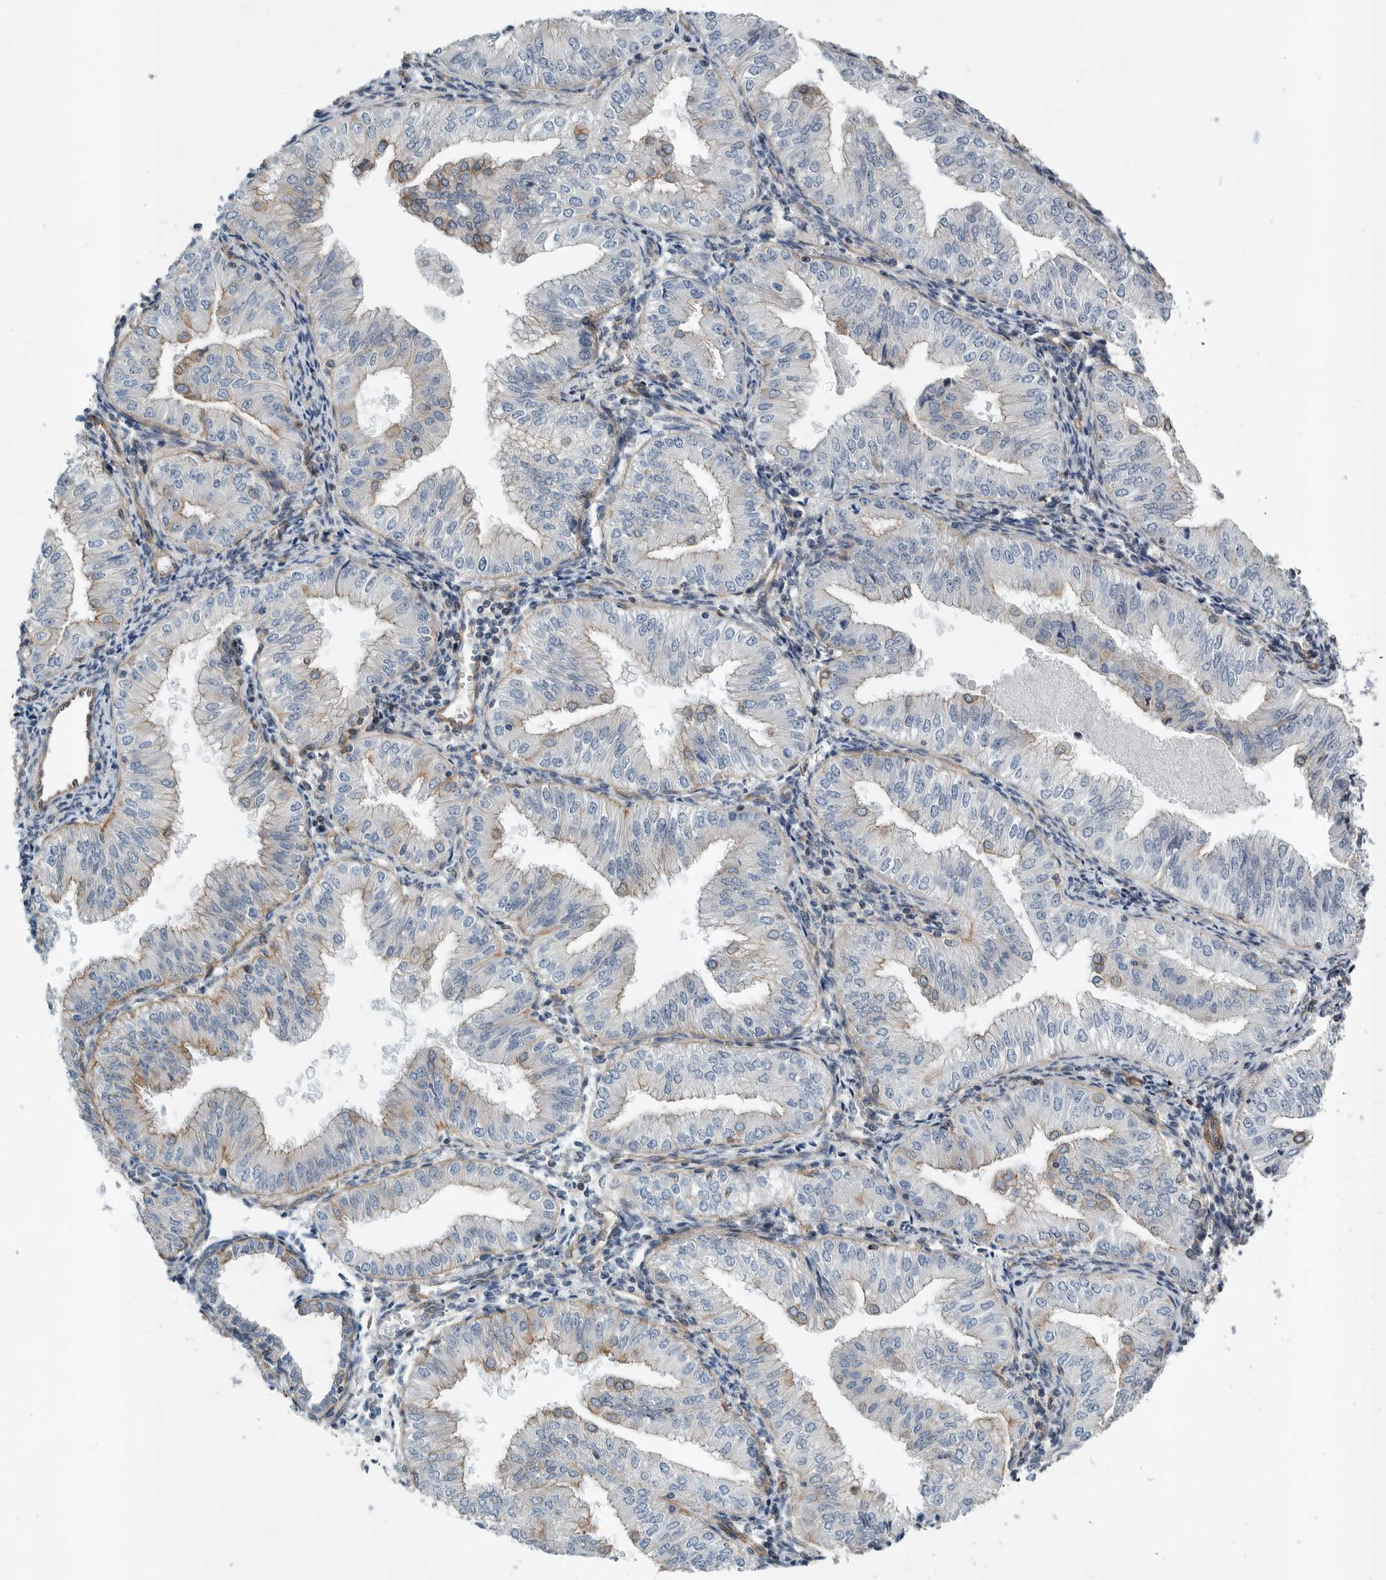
{"staining": {"intensity": "weak", "quantity": "<25%", "location": "cytoplasmic/membranous"}, "tissue": "endometrial cancer", "cell_type": "Tumor cells", "image_type": "cancer", "snomed": [{"axis": "morphology", "description": "Normal tissue, NOS"}, {"axis": "morphology", "description": "Adenocarcinoma, NOS"}, {"axis": "topography", "description": "Endometrium"}], "caption": "Immunohistochemical staining of endometrial adenocarcinoma demonstrates no significant expression in tumor cells.", "gene": "PLEC", "patient": {"sex": "female", "age": 53}}